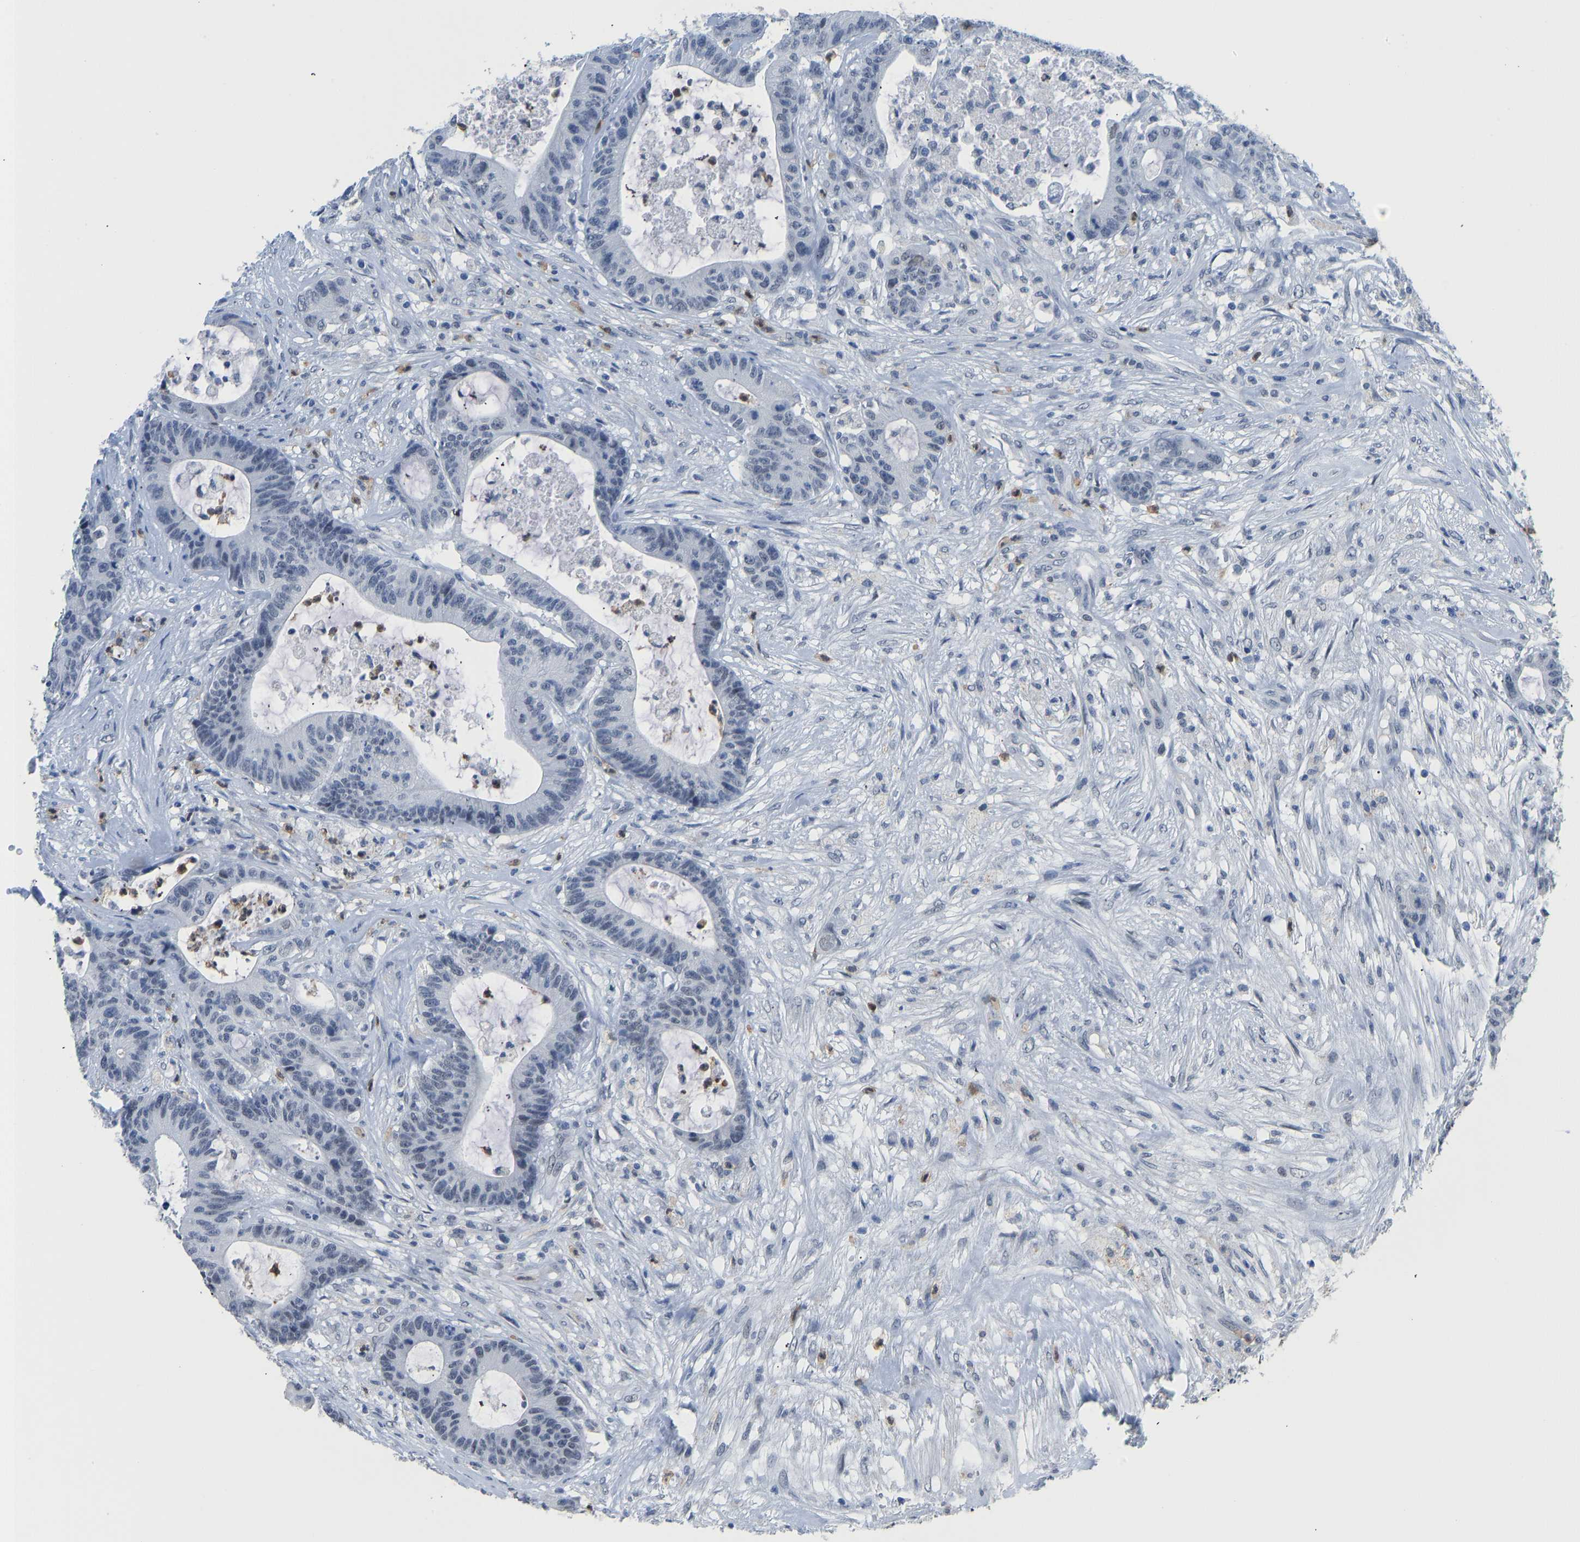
{"staining": {"intensity": "negative", "quantity": "none", "location": "none"}, "tissue": "colorectal cancer", "cell_type": "Tumor cells", "image_type": "cancer", "snomed": [{"axis": "morphology", "description": "Adenocarcinoma, NOS"}, {"axis": "topography", "description": "Colon"}], "caption": "High power microscopy image of an immunohistochemistry image of colorectal adenocarcinoma, revealing no significant expression in tumor cells. (Brightfield microscopy of DAB IHC at high magnification).", "gene": "TXNDC2", "patient": {"sex": "female", "age": 84}}